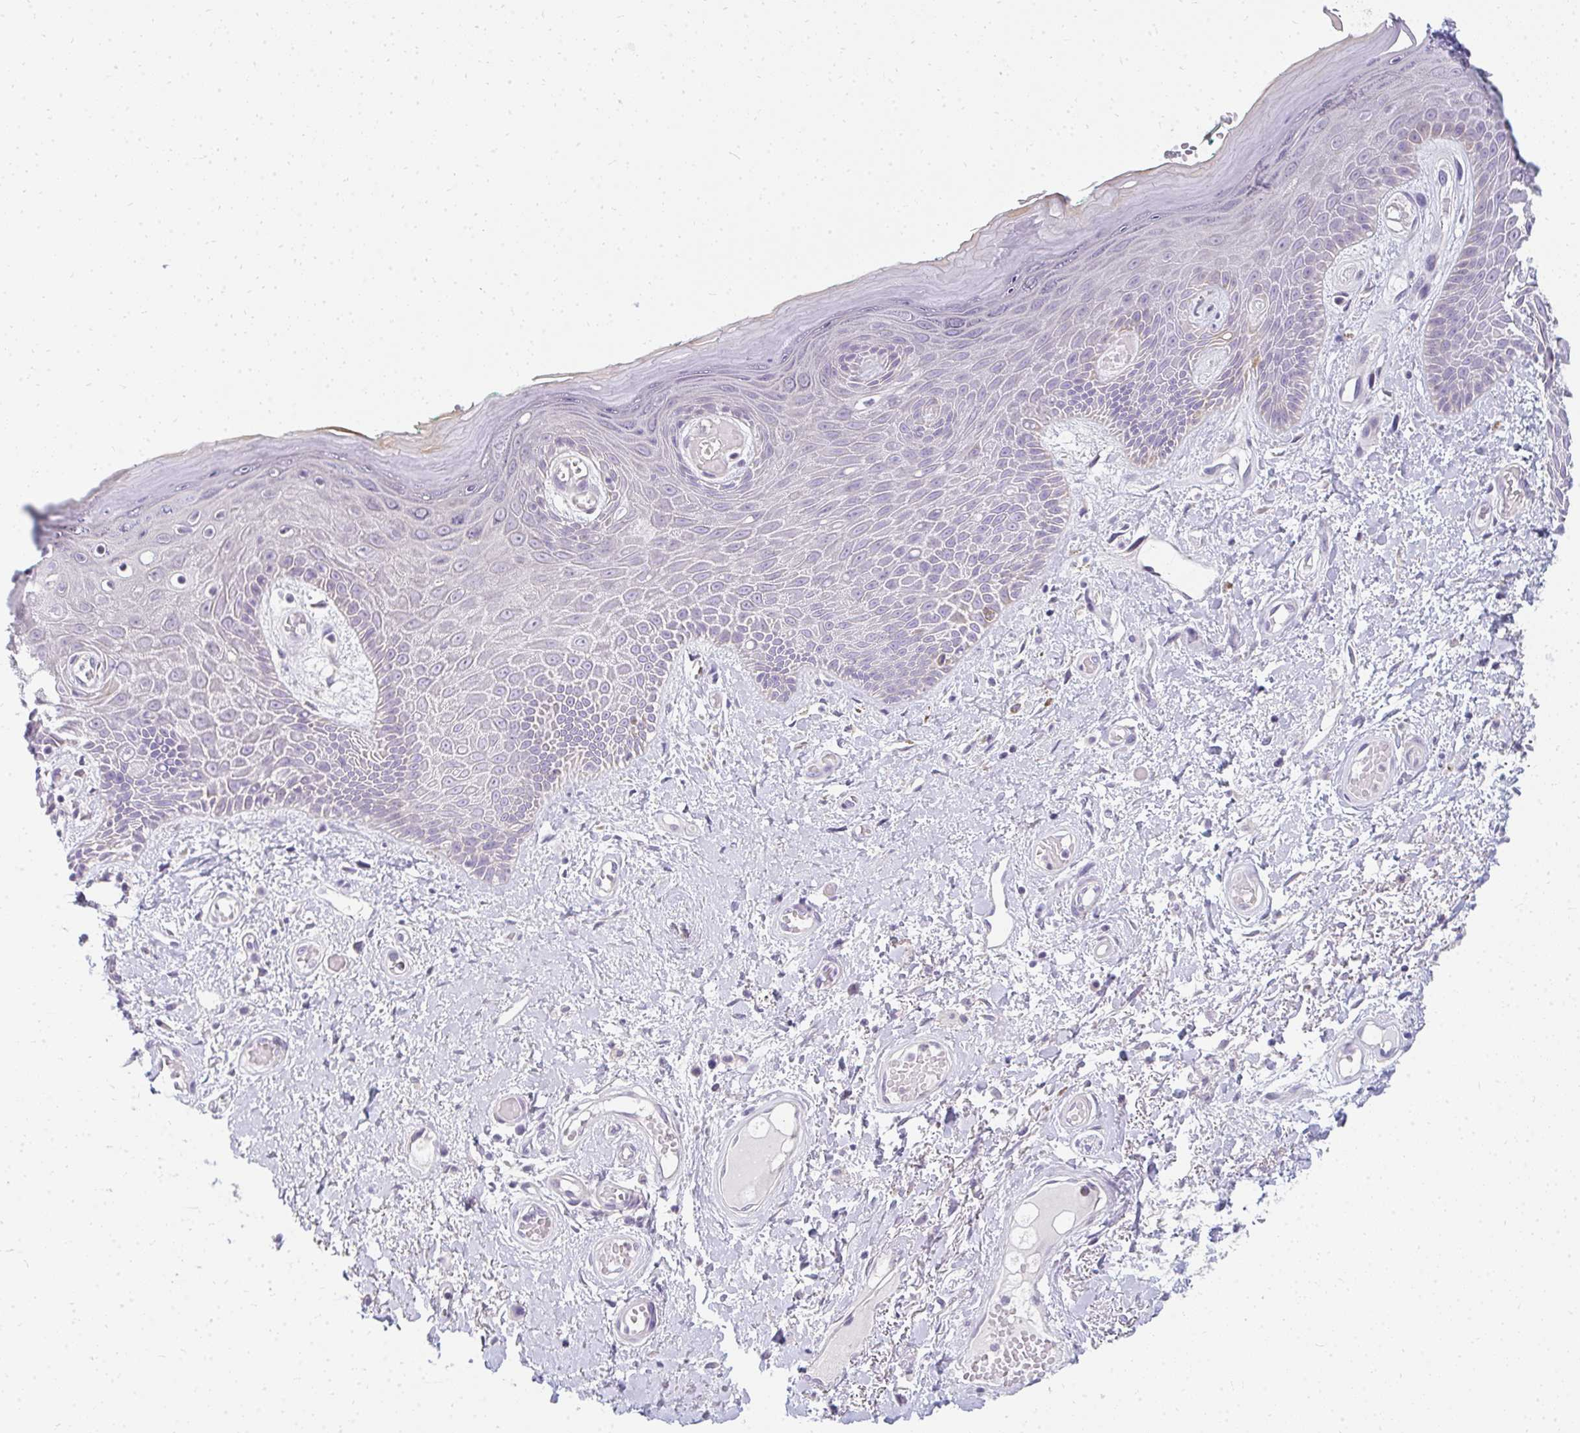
{"staining": {"intensity": "moderate", "quantity": "<25%", "location": "cytoplasmic/membranous"}, "tissue": "skin", "cell_type": "Epidermal cells", "image_type": "normal", "snomed": [{"axis": "morphology", "description": "Normal tissue, NOS"}, {"axis": "topography", "description": "Anal"}, {"axis": "topography", "description": "Peripheral nerve tissue"}], "caption": "Protein staining shows moderate cytoplasmic/membranous expression in about <25% of epidermal cells in benign skin.", "gene": "PPP1R3G", "patient": {"sex": "male", "age": 78}}